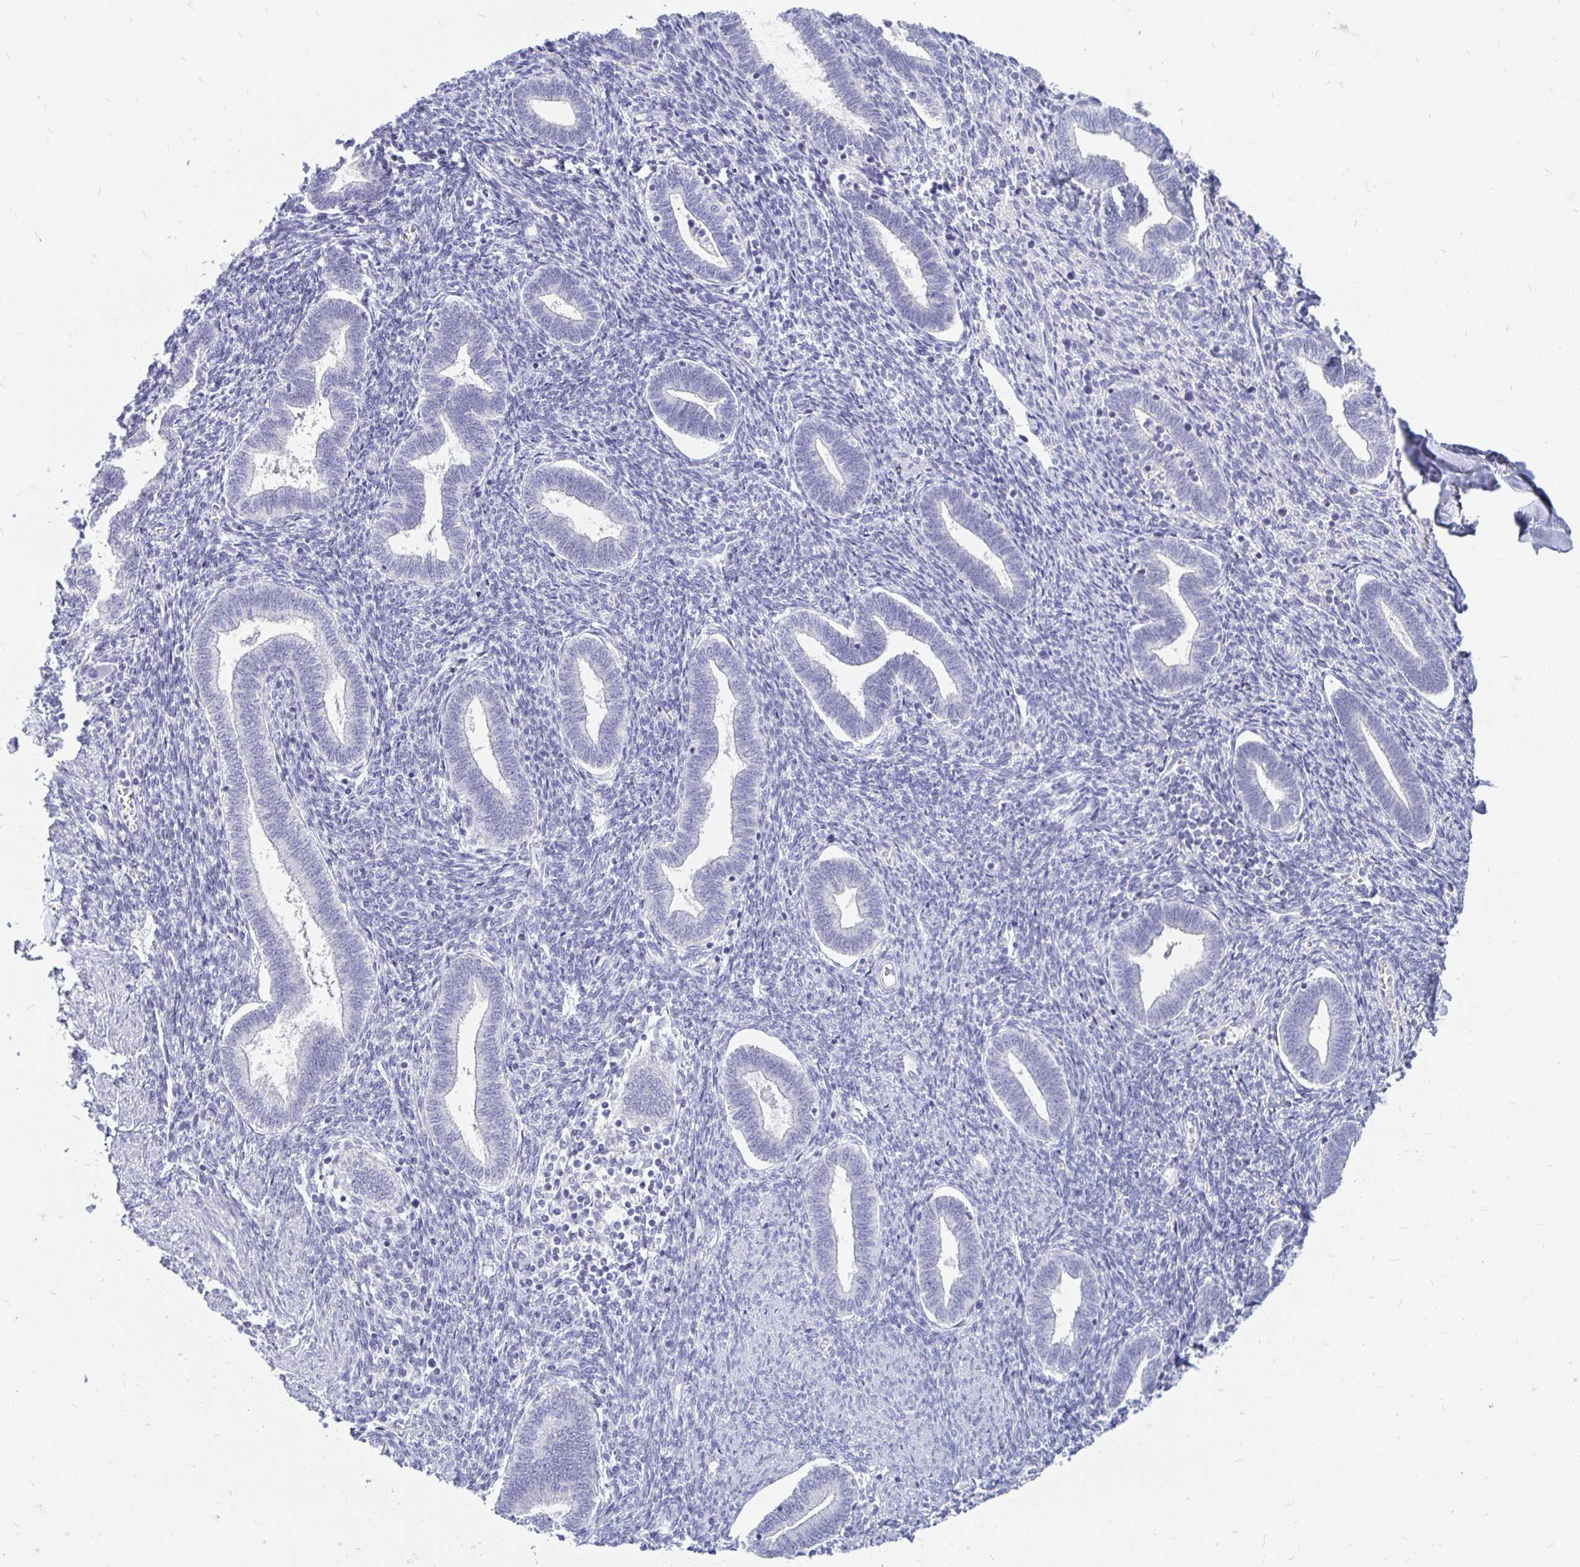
{"staining": {"intensity": "negative", "quantity": "none", "location": "none"}, "tissue": "endometrium", "cell_type": "Cells in endometrial stroma", "image_type": "normal", "snomed": [{"axis": "morphology", "description": "Normal tissue, NOS"}, {"axis": "topography", "description": "Endometrium"}], "caption": "An image of endometrium stained for a protein demonstrates no brown staining in cells in endometrial stroma. Brightfield microscopy of immunohistochemistry stained with DAB (brown) and hematoxylin (blue), captured at high magnification.", "gene": "PEG10", "patient": {"sex": "female", "age": 42}}